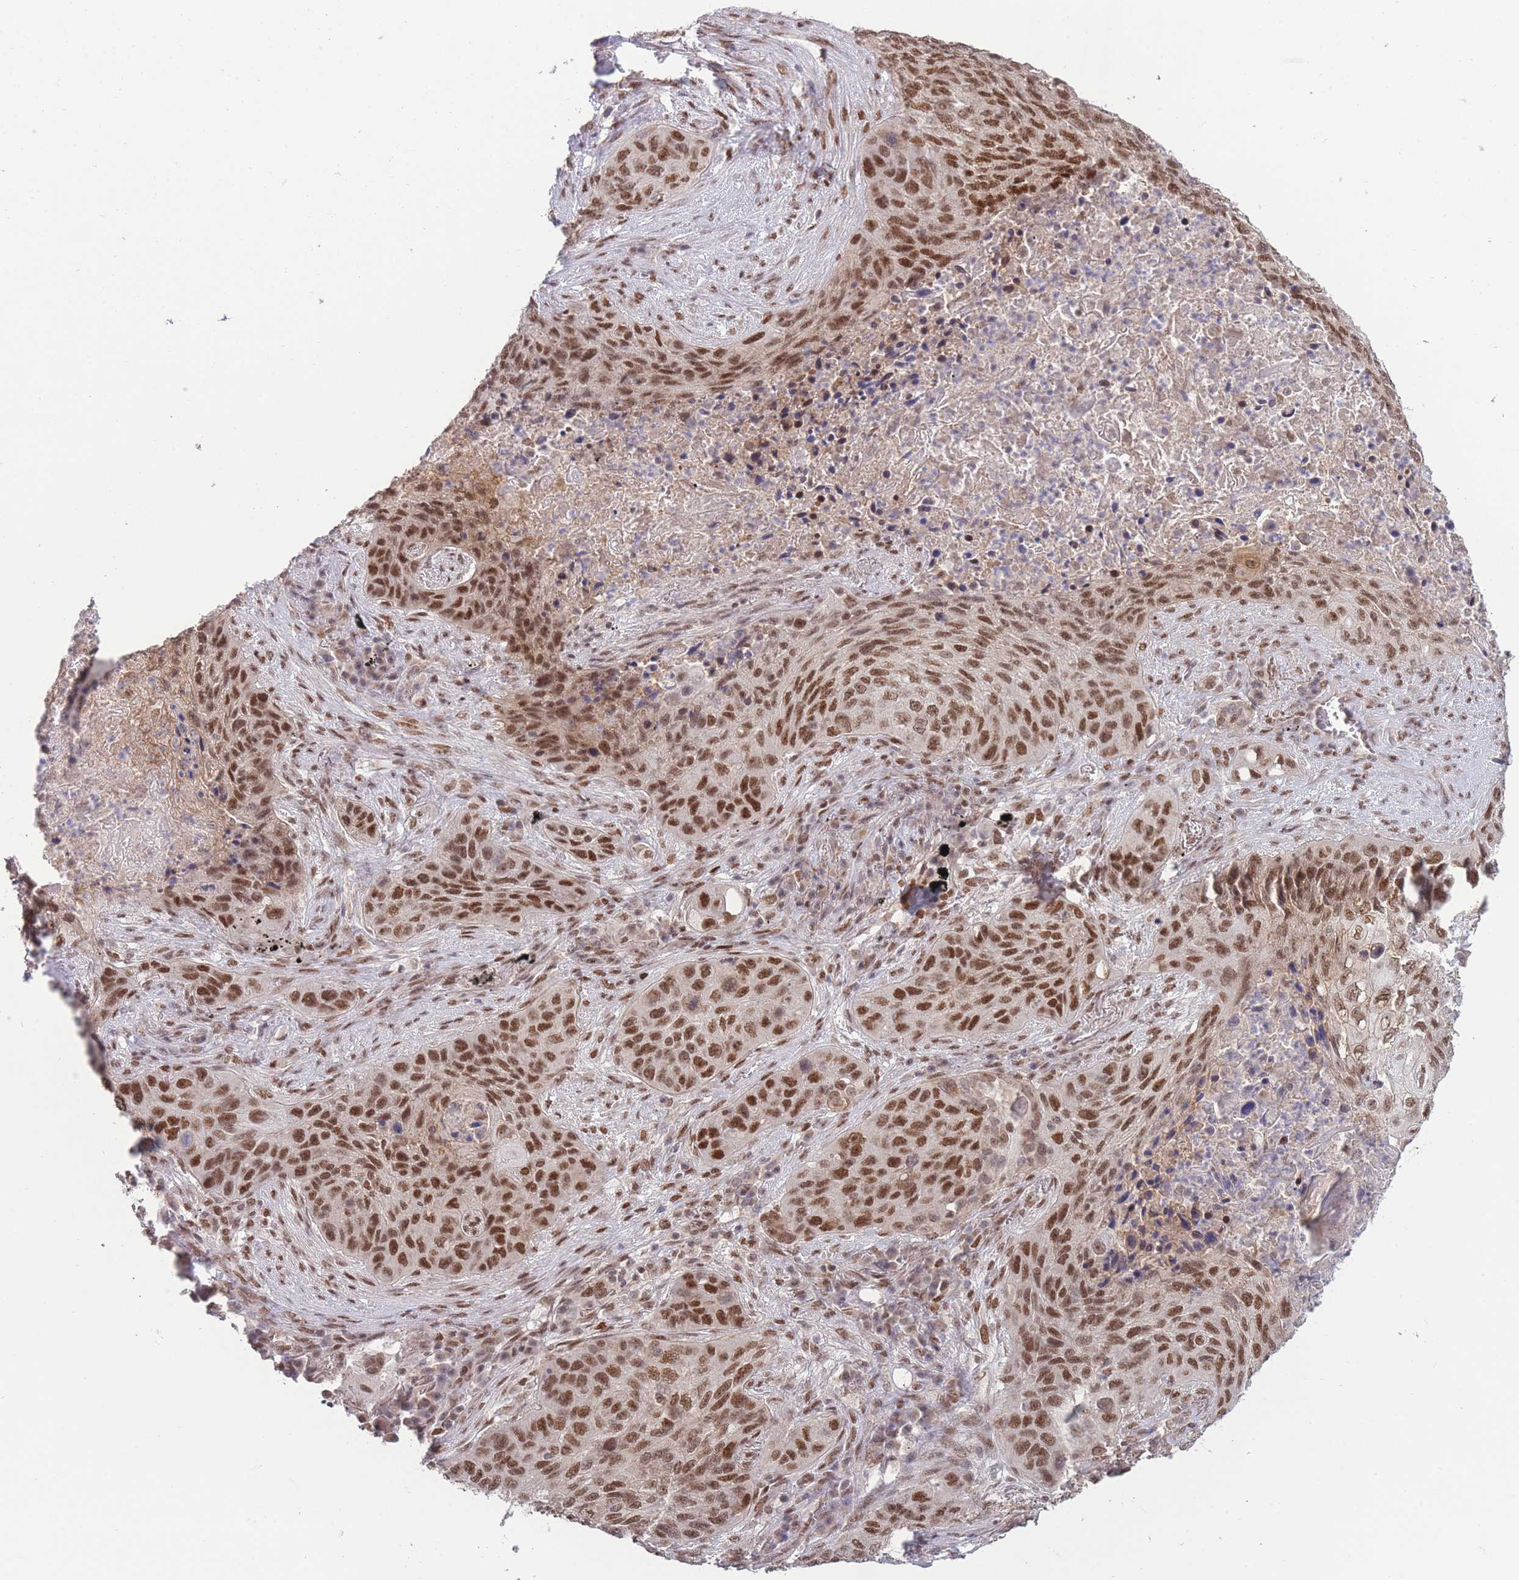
{"staining": {"intensity": "strong", "quantity": ">75%", "location": "nuclear"}, "tissue": "lung cancer", "cell_type": "Tumor cells", "image_type": "cancer", "snomed": [{"axis": "morphology", "description": "Squamous cell carcinoma, NOS"}, {"axis": "topography", "description": "Lung"}], "caption": "A micrograph showing strong nuclear positivity in about >75% of tumor cells in lung squamous cell carcinoma, as visualized by brown immunohistochemical staining.", "gene": "CARD8", "patient": {"sex": "female", "age": 63}}